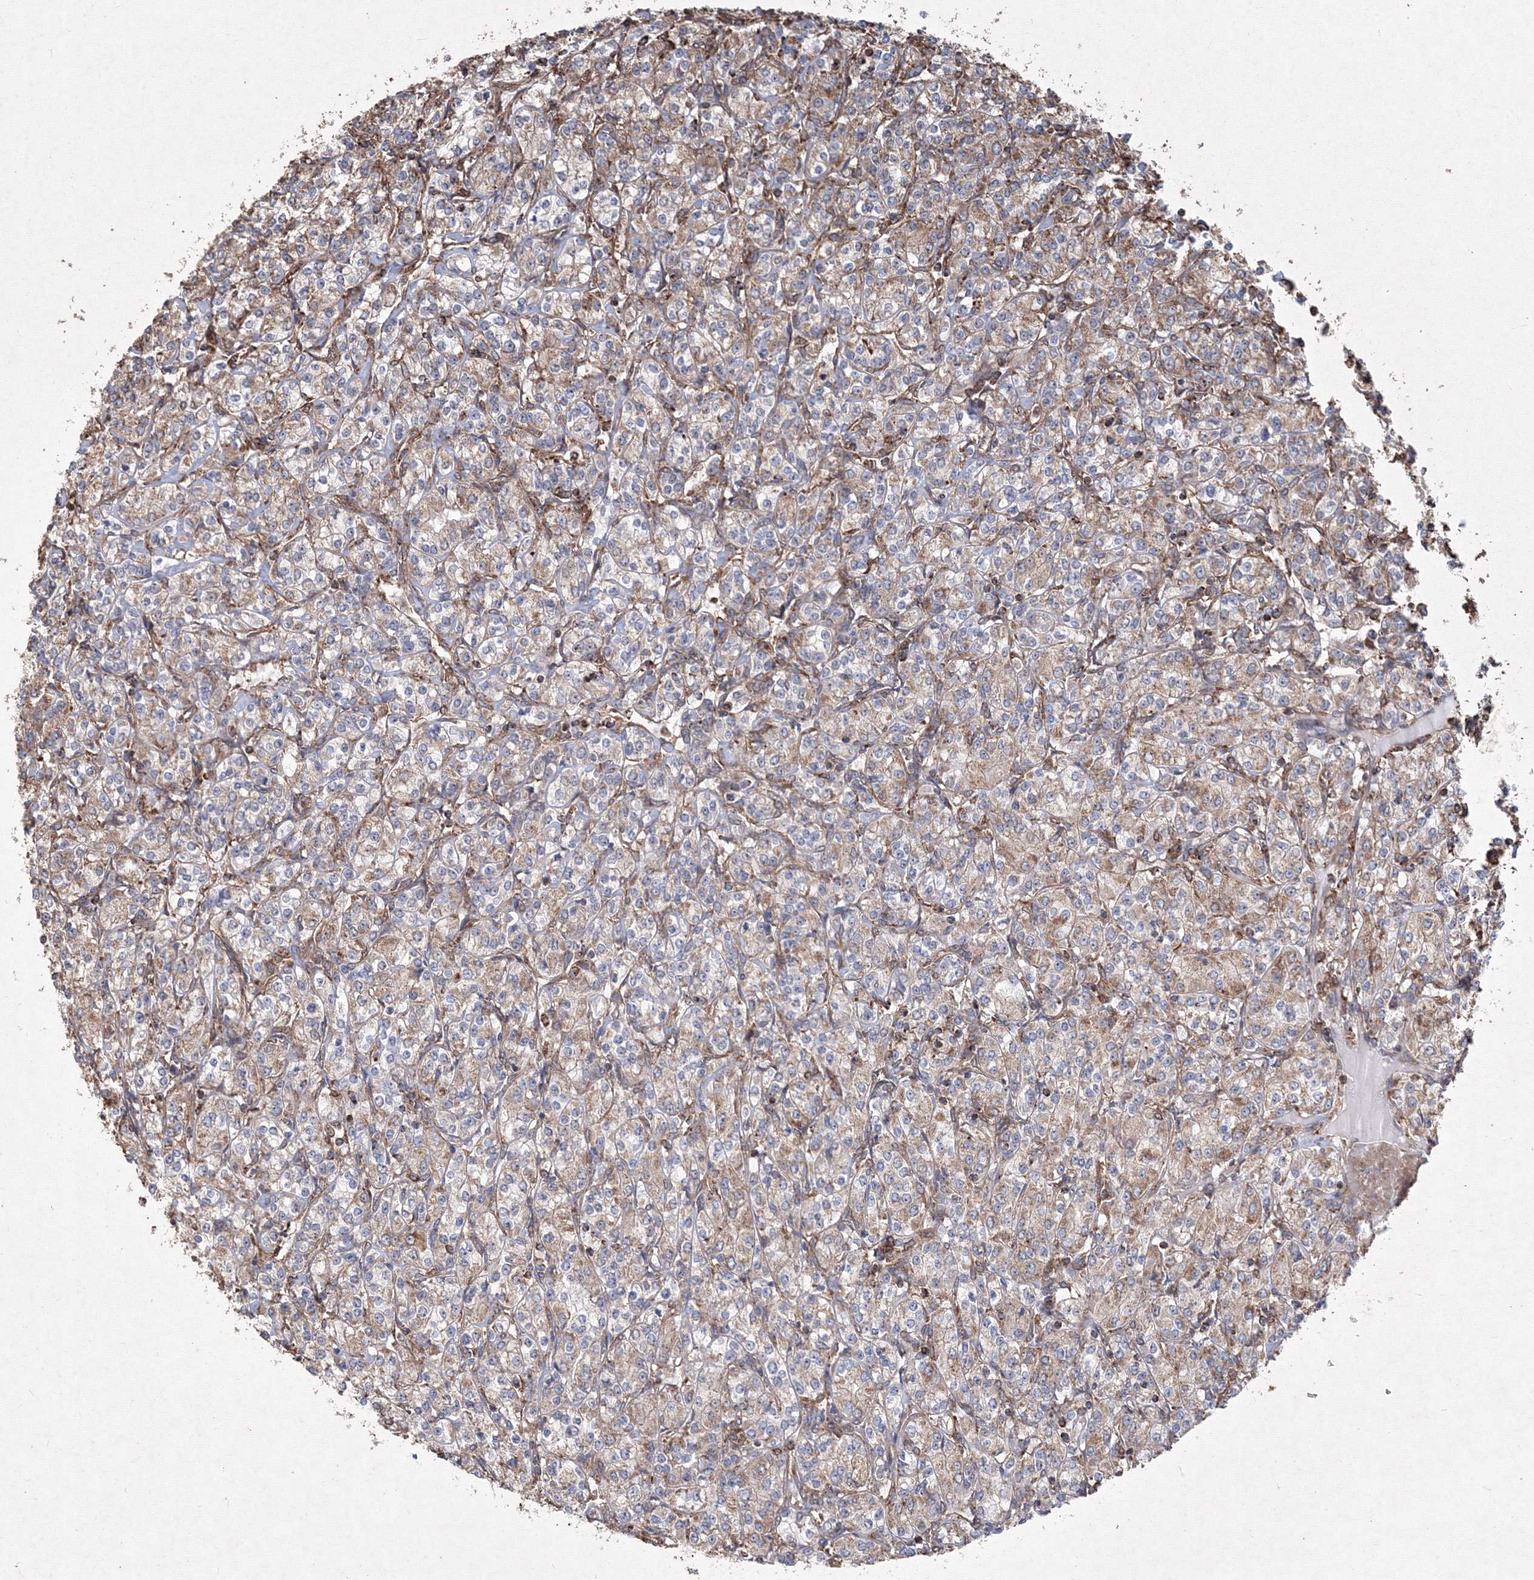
{"staining": {"intensity": "weak", "quantity": "25%-75%", "location": "cytoplasmic/membranous"}, "tissue": "renal cancer", "cell_type": "Tumor cells", "image_type": "cancer", "snomed": [{"axis": "morphology", "description": "Adenocarcinoma, NOS"}, {"axis": "topography", "description": "Kidney"}], "caption": "IHC of human renal cancer (adenocarcinoma) displays low levels of weak cytoplasmic/membranous staining in approximately 25%-75% of tumor cells. (DAB (3,3'-diaminobenzidine) IHC with brightfield microscopy, high magnification).", "gene": "TMEM139", "patient": {"sex": "male", "age": 77}}